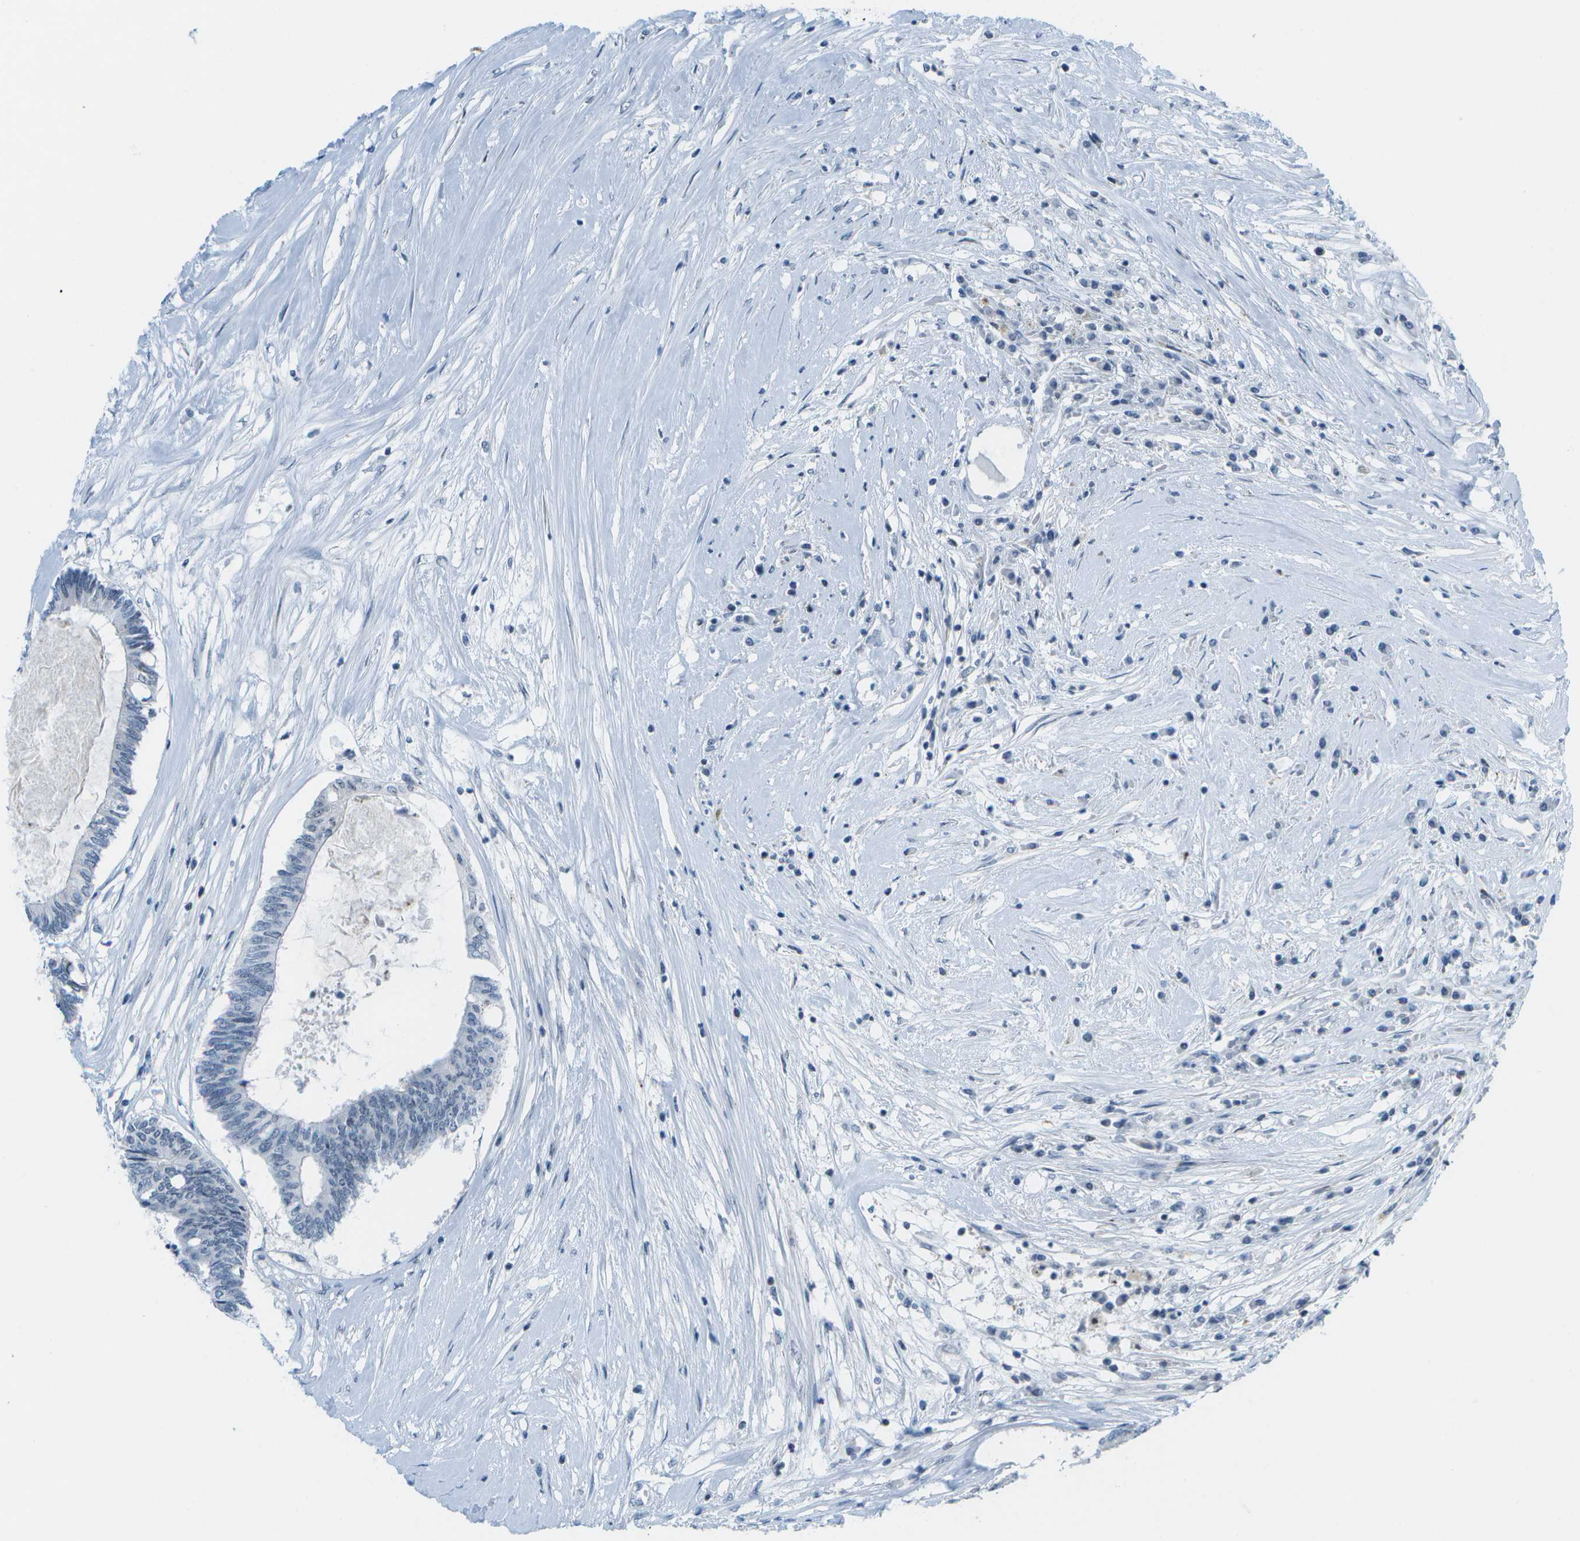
{"staining": {"intensity": "negative", "quantity": "none", "location": "none"}, "tissue": "colorectal cancer", "cell_type": "Tumor cells", "image_type": "cancer", "snomed": [{"axis": "morphology", "description": "Adenocarcinoma, NOS"}, {"axis": "topography", "description": "Rectum"}], "caption": "High magnification brightfield microscopy of colorectal cancer (adenocarcinoma) stained with DAB (3,3'-diaminobenzidine) (brown) and counterstained with hematoxylin (blue): tumor cells show no significant positivity.", "gene": "PITHD1", "patient": {"sex": "male", "age": 63}}